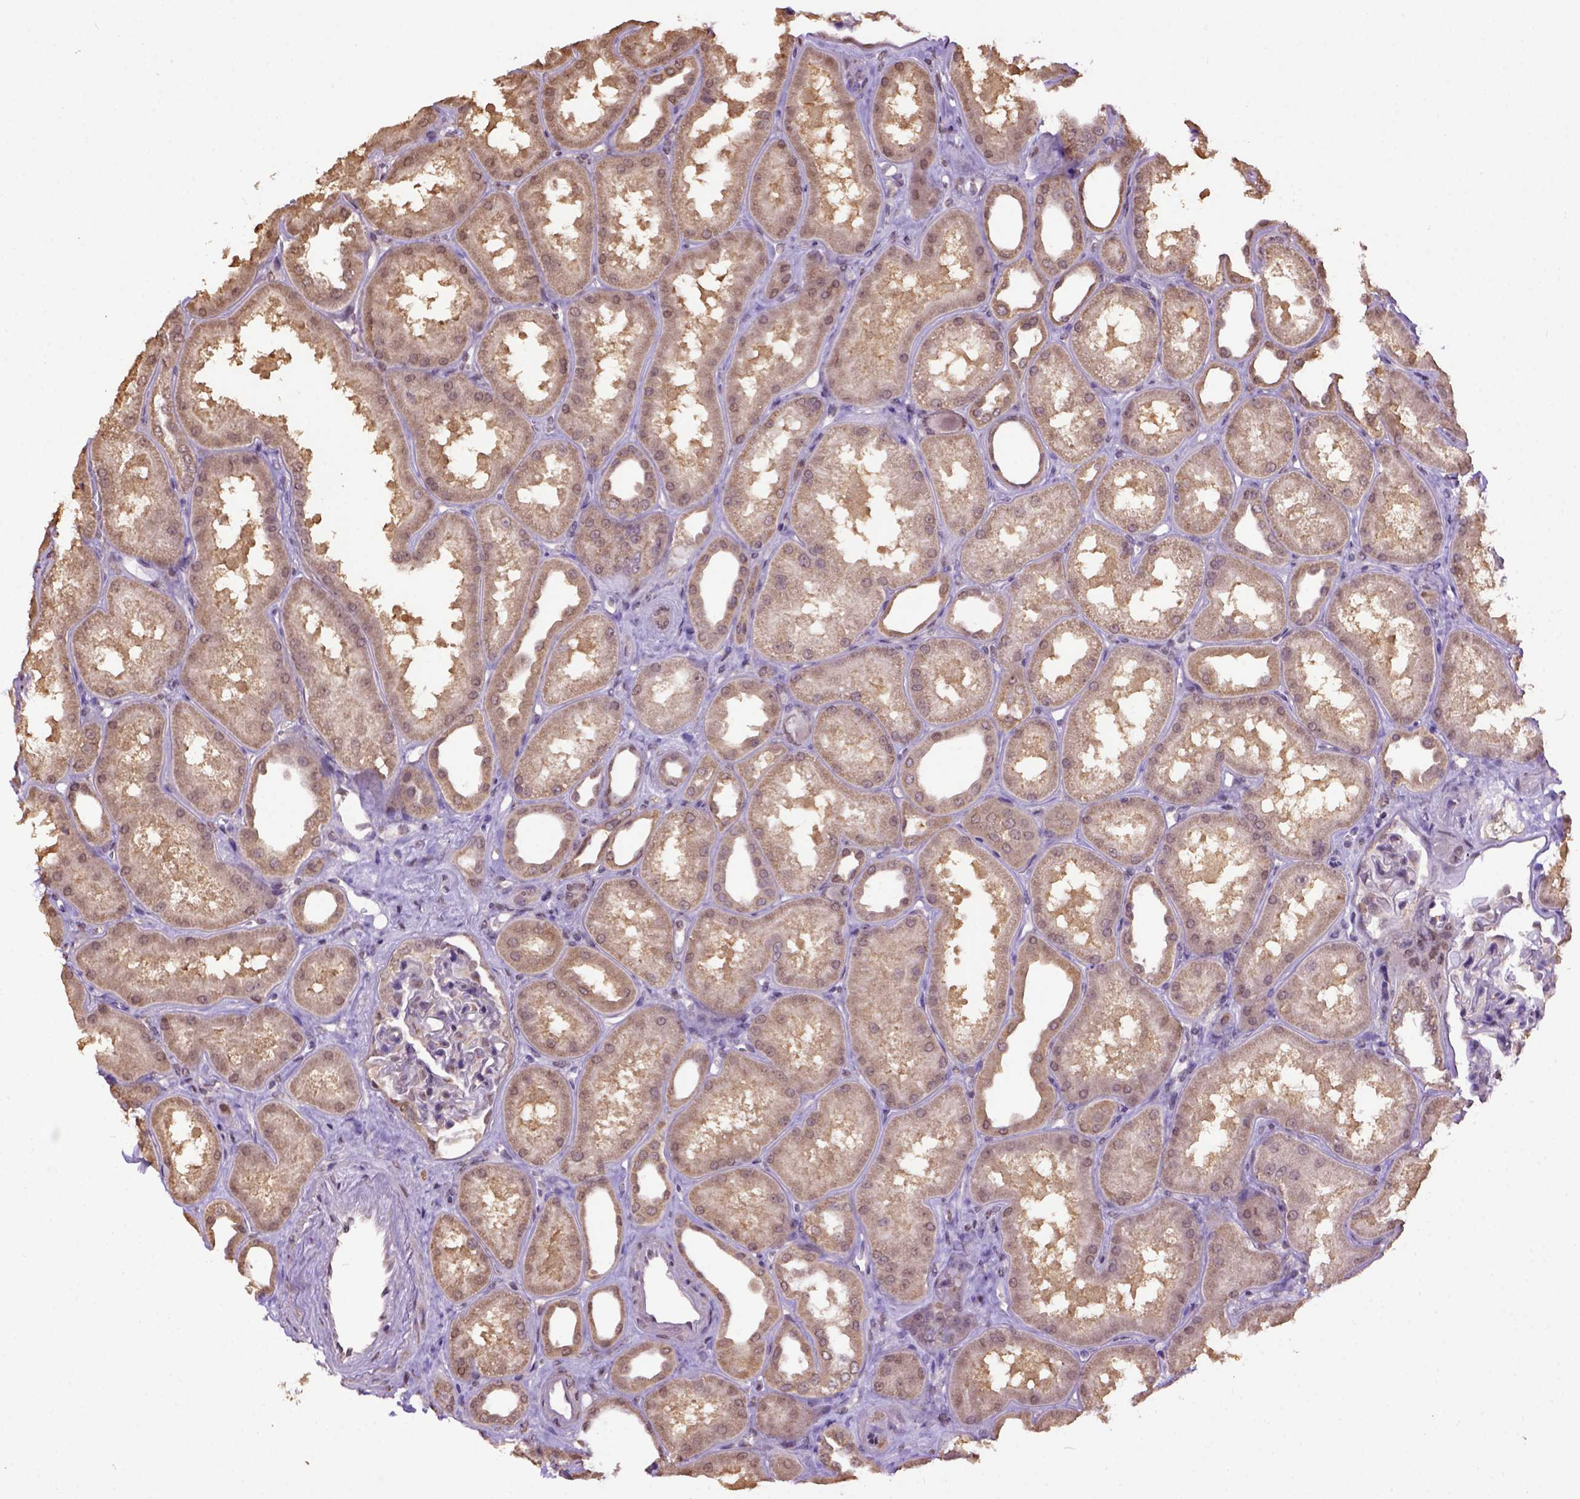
{"staining": {"intensity": "negative", "quantity": "none", "location": "none"}, "tissue": "kidney", "cell_type": "Cells in glomeruli", "image_type": "normal", "snomed": [{"axis": "morphology", "description": "Normal tissue, NOS"}, {"axis": "topography", "description": "Kidney"}], "caption": "An immunohistochemistry image of unremarkable kidney is shown. There is no staining in cells in glomeruli of kidney.", "gene": "WDR17", "patient": {"sex": "male", "age": 61}}